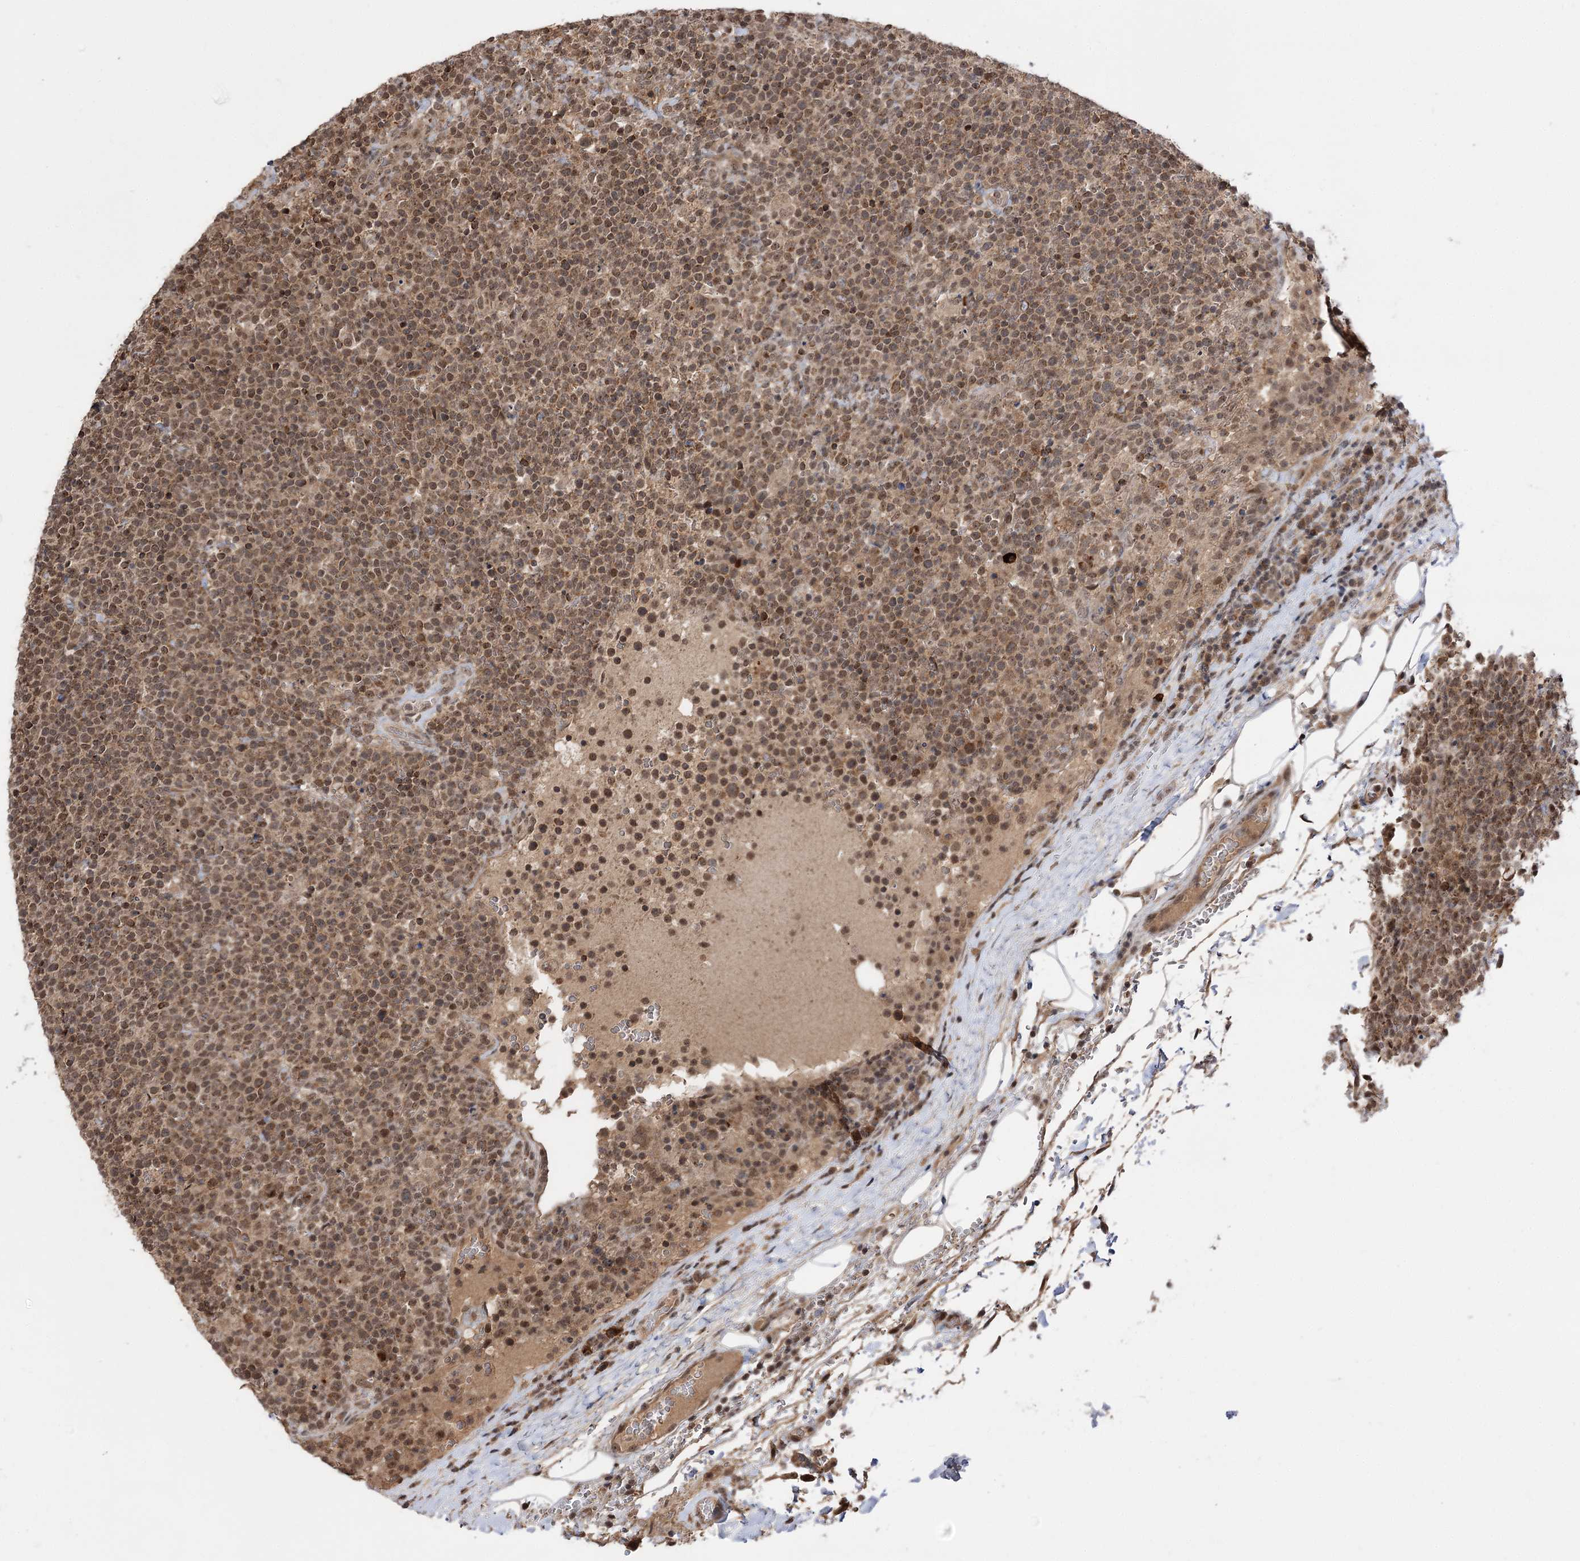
{"staining": {"intensity": "moderate", "quantity": ">75%", "location": "nuclear"}, "tissue": "lymphoma", "cell_type": "Tumor cells", "image_type": "cancer", "snomed": [{"axis": "morphology", "description": "Malignant lymphoma, non-Hodgkin's type, High grade"}, {"axis": "topography", "description": "Lymph node"}], "caption": "Human lymphoma stained with a brown dye displays moderate nuclear positive expression in approximately >75% of tumor cells.", "gene": "FAM53B", "patient": {"sex": "male", "age": 61}}